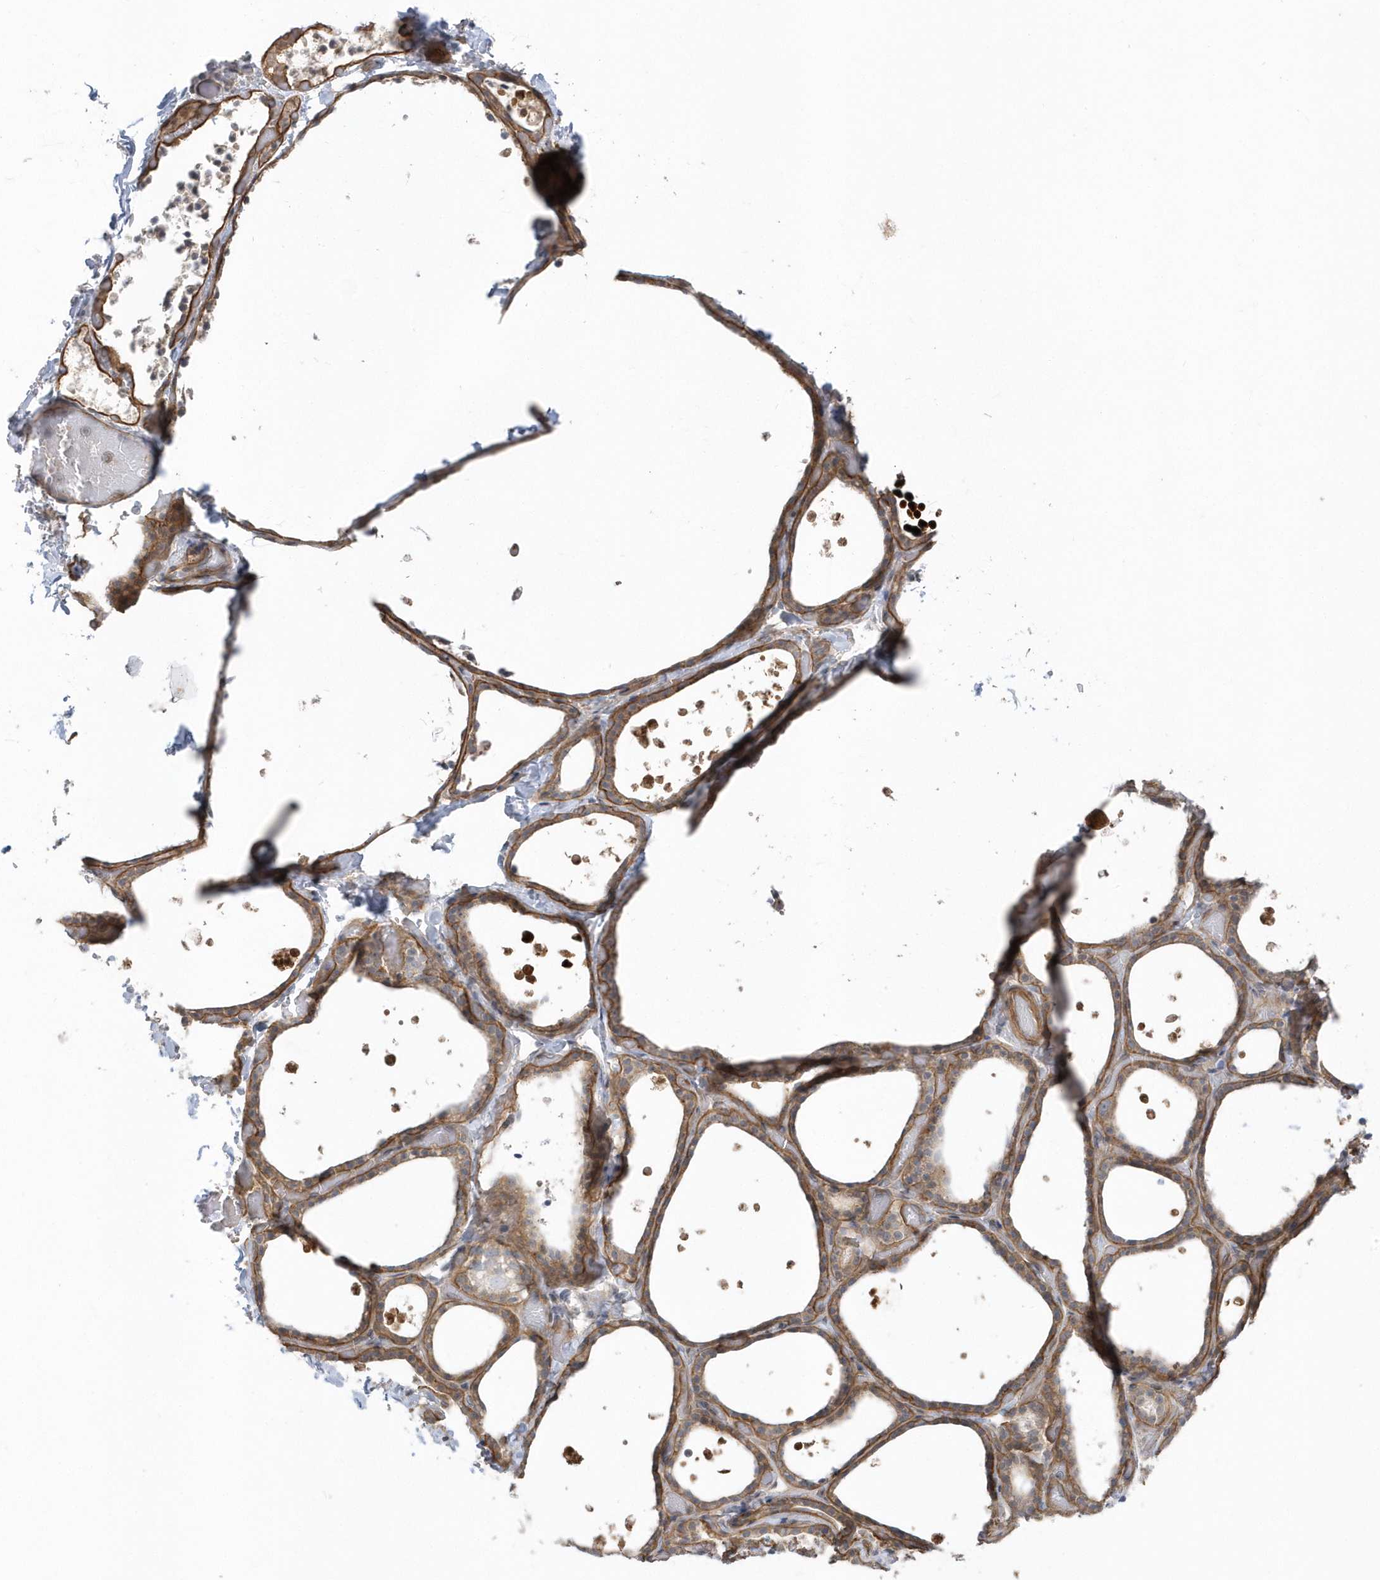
{"staining": {"intensity": "weak", "quantity": ">75%", "location": "cytoplasmic/membranous"}, "tissue": "thyroid gland", "cell_type": "Glandular cells", "image_type": "normal", "snomed": [{"axis": "morphology", "description": "Normal tissue, NOS"}, {"axis": "topography", "description": "Thyroid gland"}], "caption": "An image of thyroid gland stained for a protein shows weak cytoplasmic/membranous brown staining in glandular cells. Using DAB (3,3'-diaminobenzidine) (brown) and hematoxylin (blue) stains, captured at high magnification using brightfield microscopy.", "gene": "ACTR1A", "patient": {"sex": "female", "age": 44}}